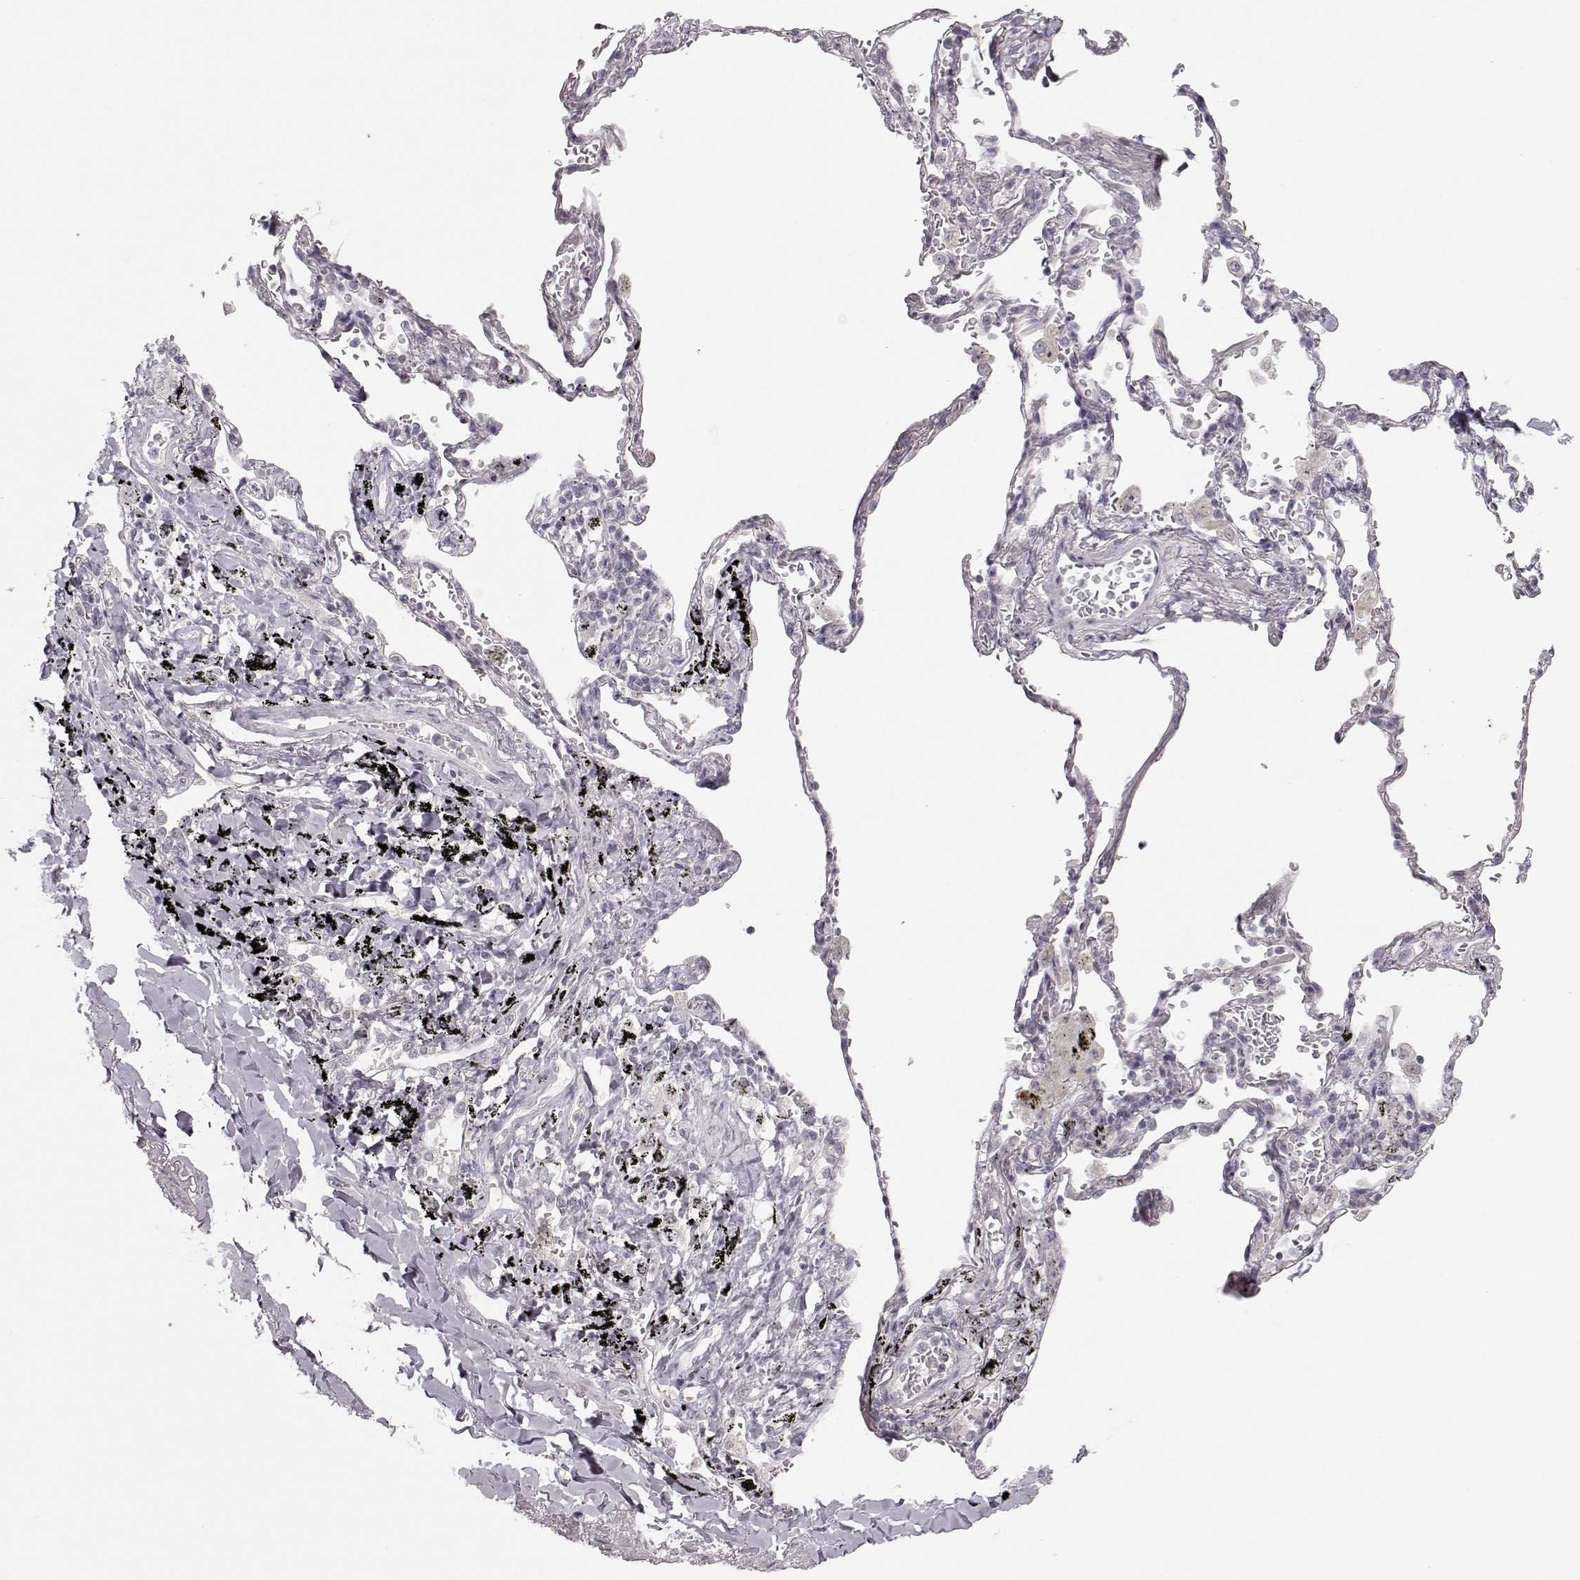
{"staining": {"intensity": "negative", "quantity": "none", "location": "none"}, "tissue": "adipose tissue", "cell_type": "Adipocytes", "image_type": "normal", "snomed": [{"axis": "morphology", "description": "Normal tissue, NOS"}, {"axis": "morphology", "description": "Adenocarcinoma, NOS"}, {"axis": "topography", "description": "Cartilage tissue"}, {"axis": "topography", "description": "Lung"}], "caption": "An IHC photomicrograph of normal adipose tissue is shown. There is no staining in adipocytes of adipose tissue.", "gene": "FAM205A", "patient": {"sex": "male", "age": 59}}